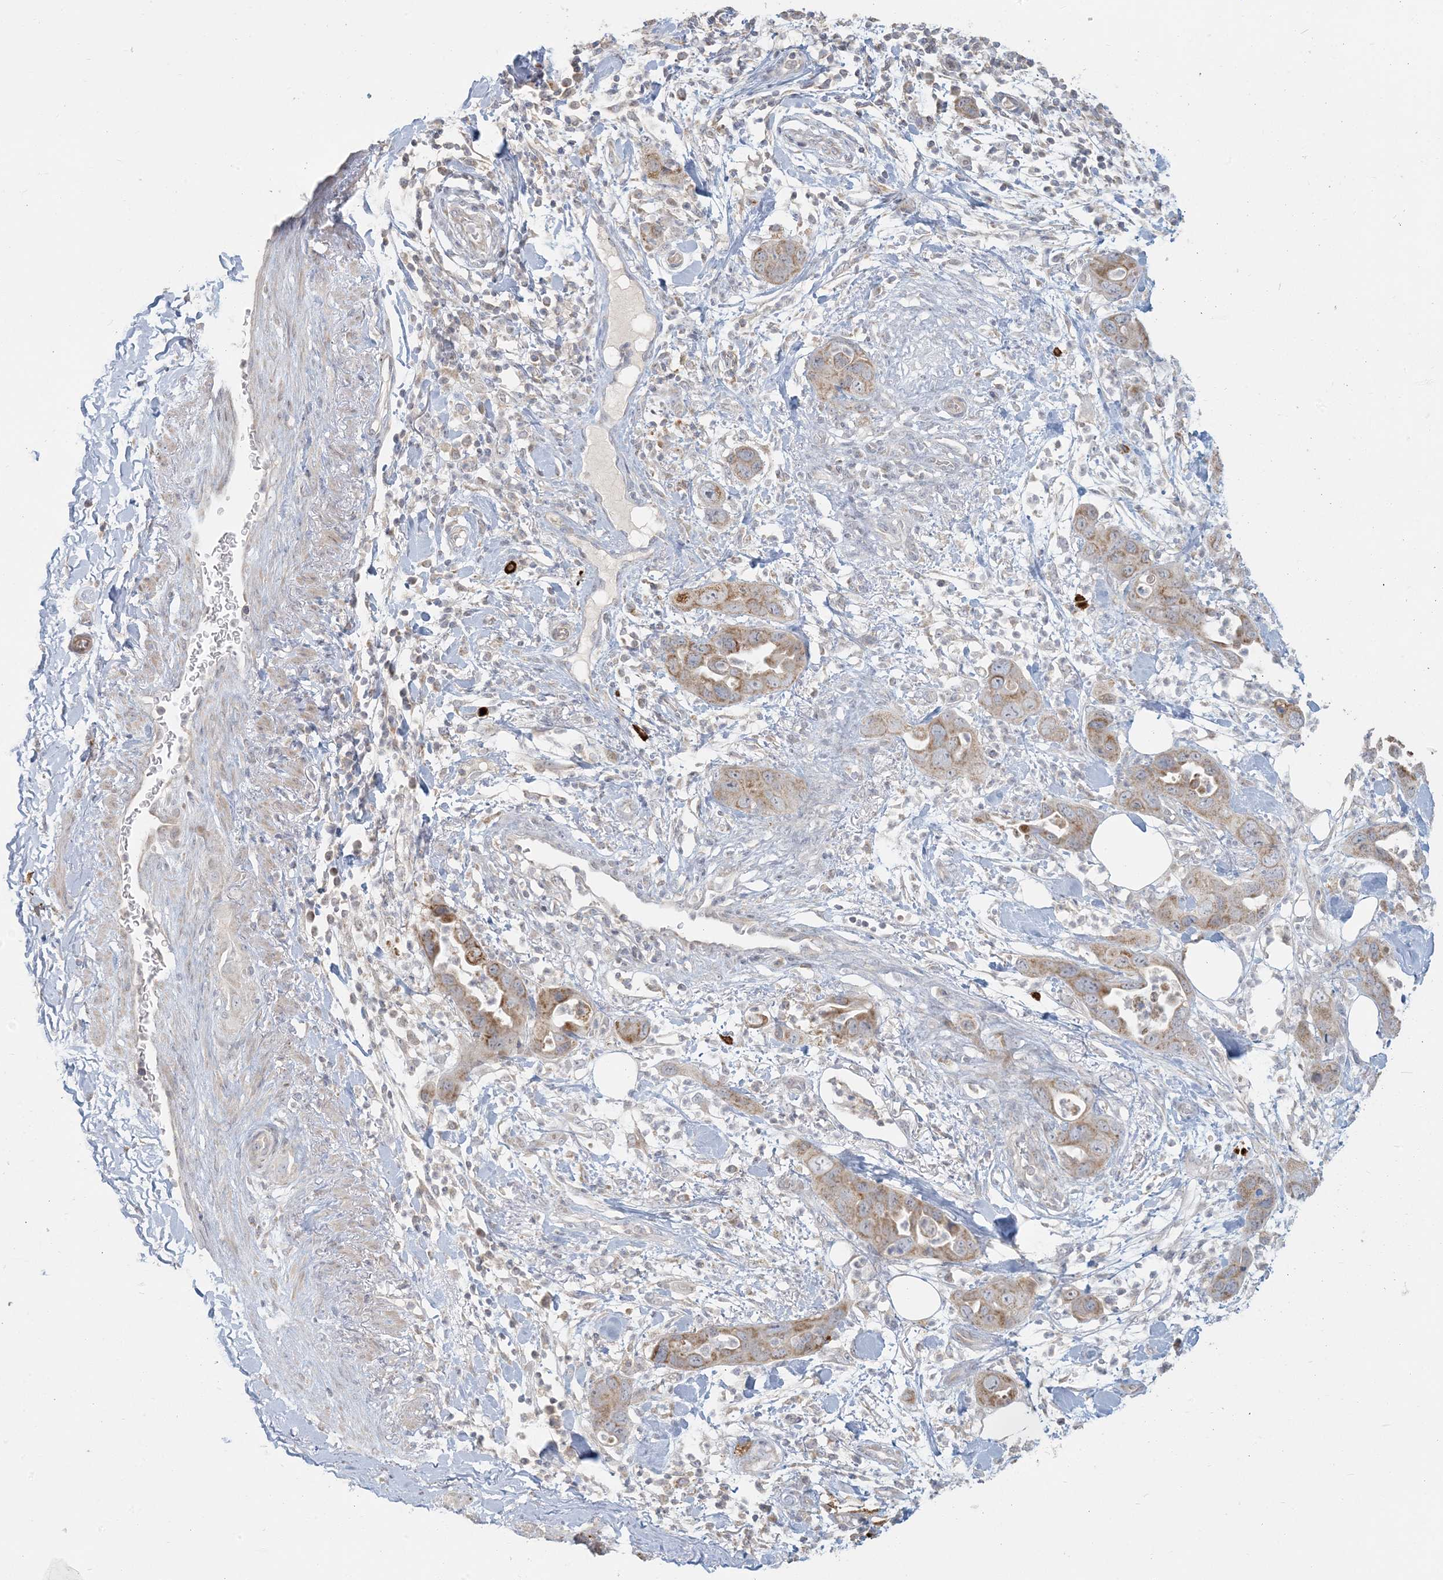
{"staining": {"intensity": "moderate", "quantity": "25%-75%", "location": "cytoplasmic/membranous"}, "tissue": "pancreatic cancer", "cell_type": "Tumor cells", "image_type": "cancer", "snomed": [{"axis": "morphology", "description": "Adenocarcinoma, NOS"}, {"axis": "topography", "description": "Pancreas"}], "caption": "Immunohistochemistry (IHC) histopathology image of adenocarcinoma (pancreatic) stained for a protein (brown), which exhibits medium levels of moderate cytoplasmic/membranous expression in approximately 25%-75% of tumor cells.", "gene": "MCAT", "patient": {"sex": "female", "age": 71}}